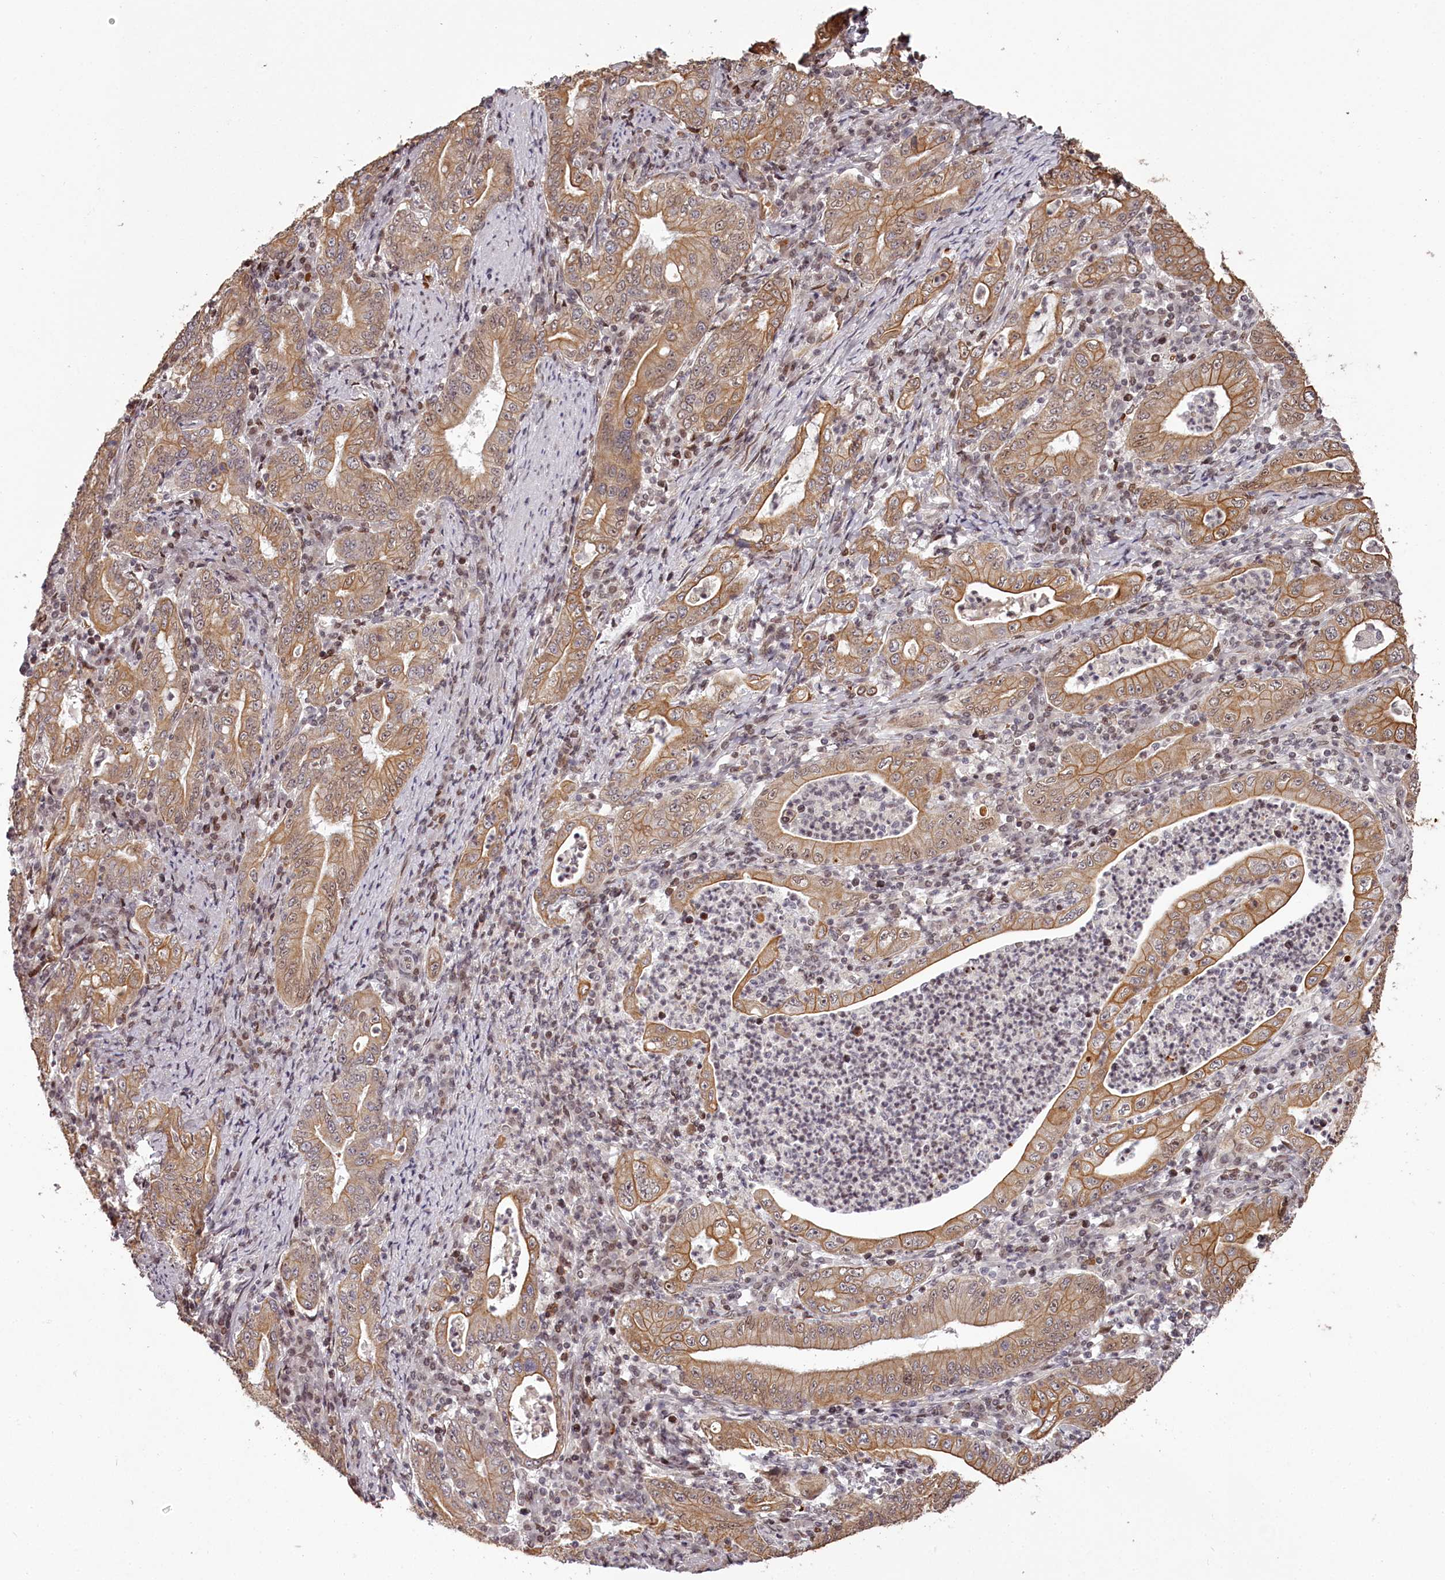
{"staining": {"intensity": "moderate", "quantity": ">75%", "location": "cytoplasmic/membranous"}, "tissue": "stomach cancer", "cell_type": "Tumor cells", "image_type": "cancer", "snomed": [{"axis": "morphology", "description": "Normal tissue, NOS"}, {"axis": "morphology", "description": "Adenocarcinoma, NOS"}, {"axis": "topography", "description": "Esophagus"}, {"axis": "topography", "description": "Stomach, upper"}, {"axis": "topography", "description": "Peripheral nerve tissue"}], "caption": "Adenocarcinoma (stomach) stained for a protein reveals moderate cytoplasmic/membranous positivity in tumor cells.", "gene": "THYN1", "patient": {"sex": "male", "age": 62}}